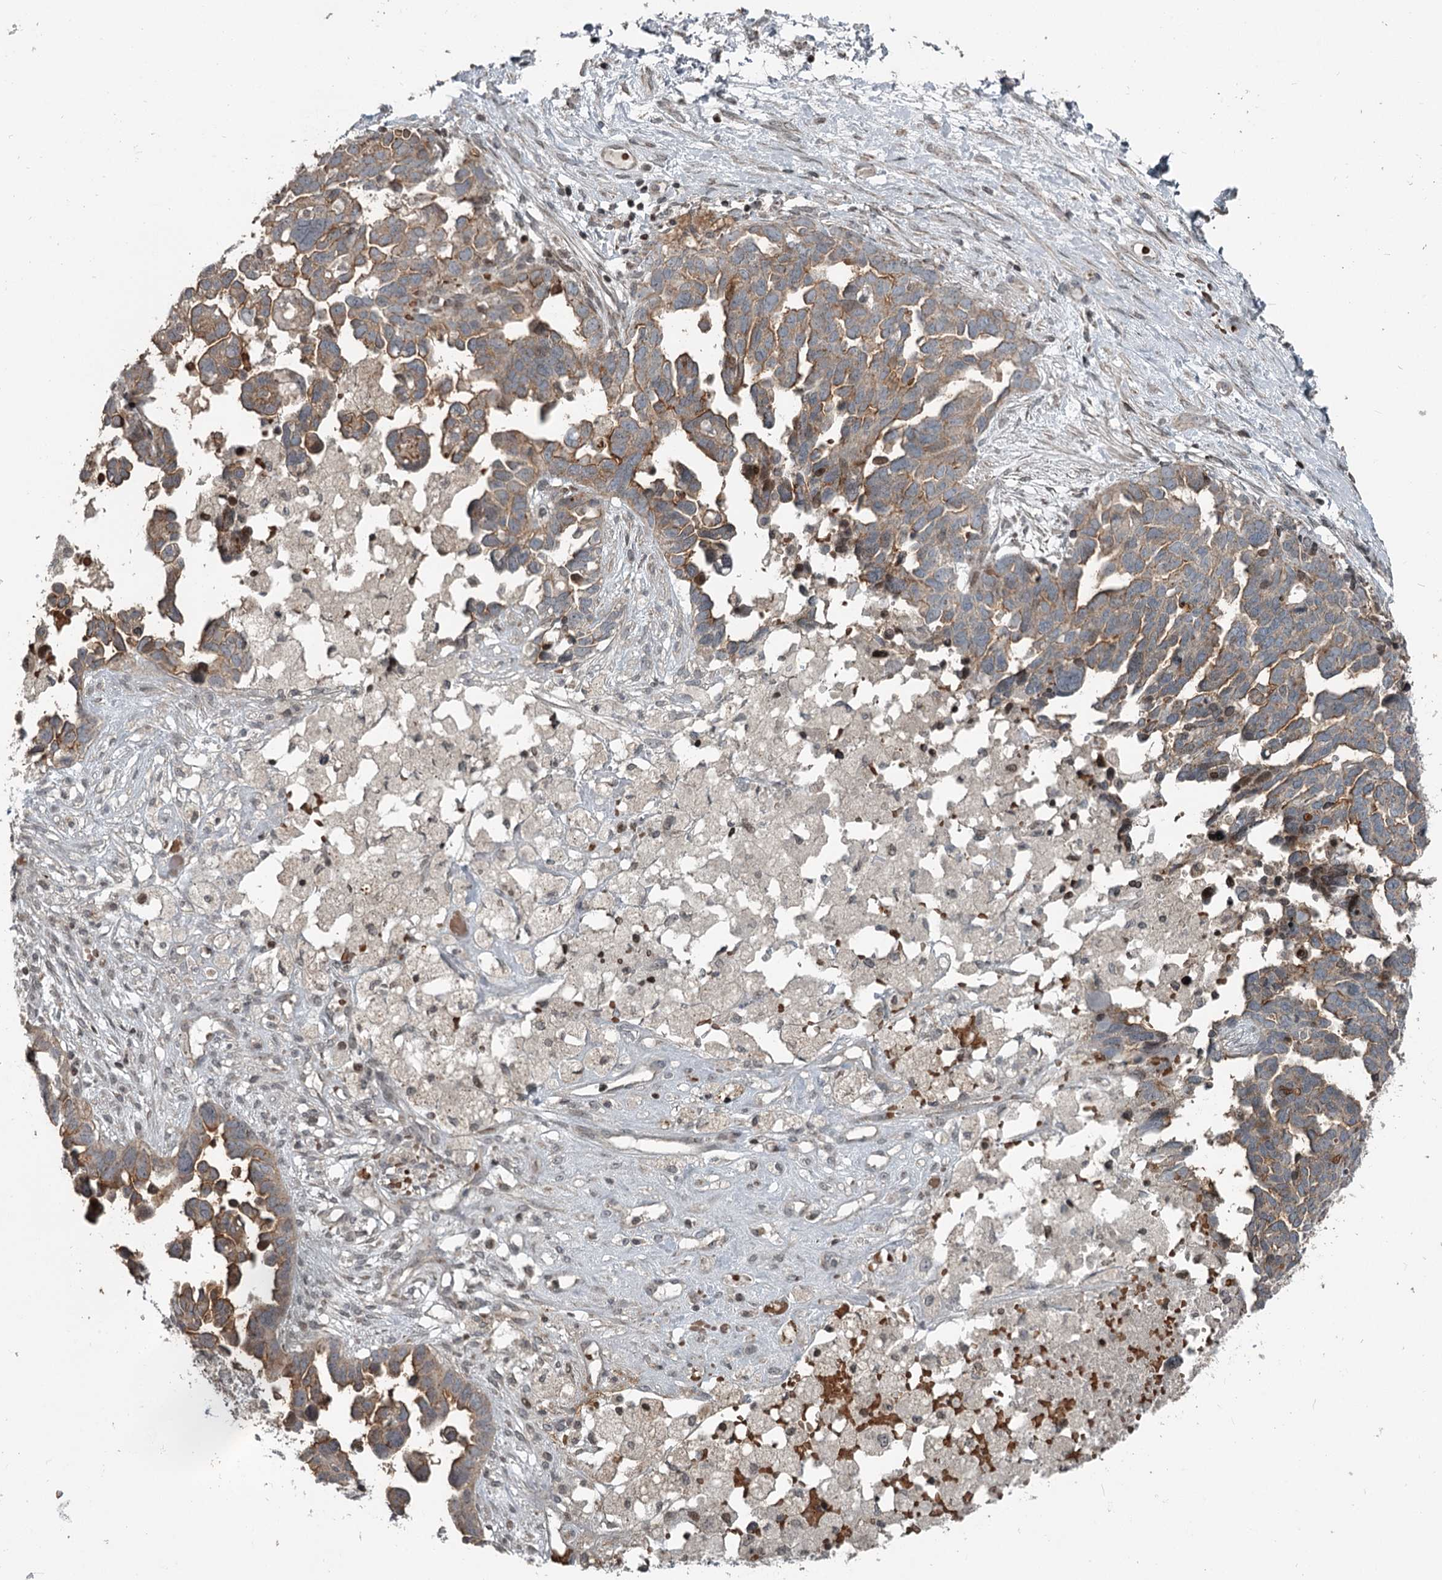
{"staining": {"intensity": "moderate", "quantity": ">75%", "location": "cytoplasmic/membranous"}, "tissue": "ovarian cancer", "cell_type": "Tumor cells", "image_type": "cancer", "snomed": [{"axis": "morphology", "description": "Cystadenocarcinoma, serous, NOS"}, {"axis": "topography", "description": "Ovary"}], "caption": "The histopathology image displays staining of ovarian cancer, revealing moderate cytoplasmic/membranous protein positivity (brown color) within tumor cells.", "gene": "RASSF8", "patient": {"sex": "female", "age": 54}}